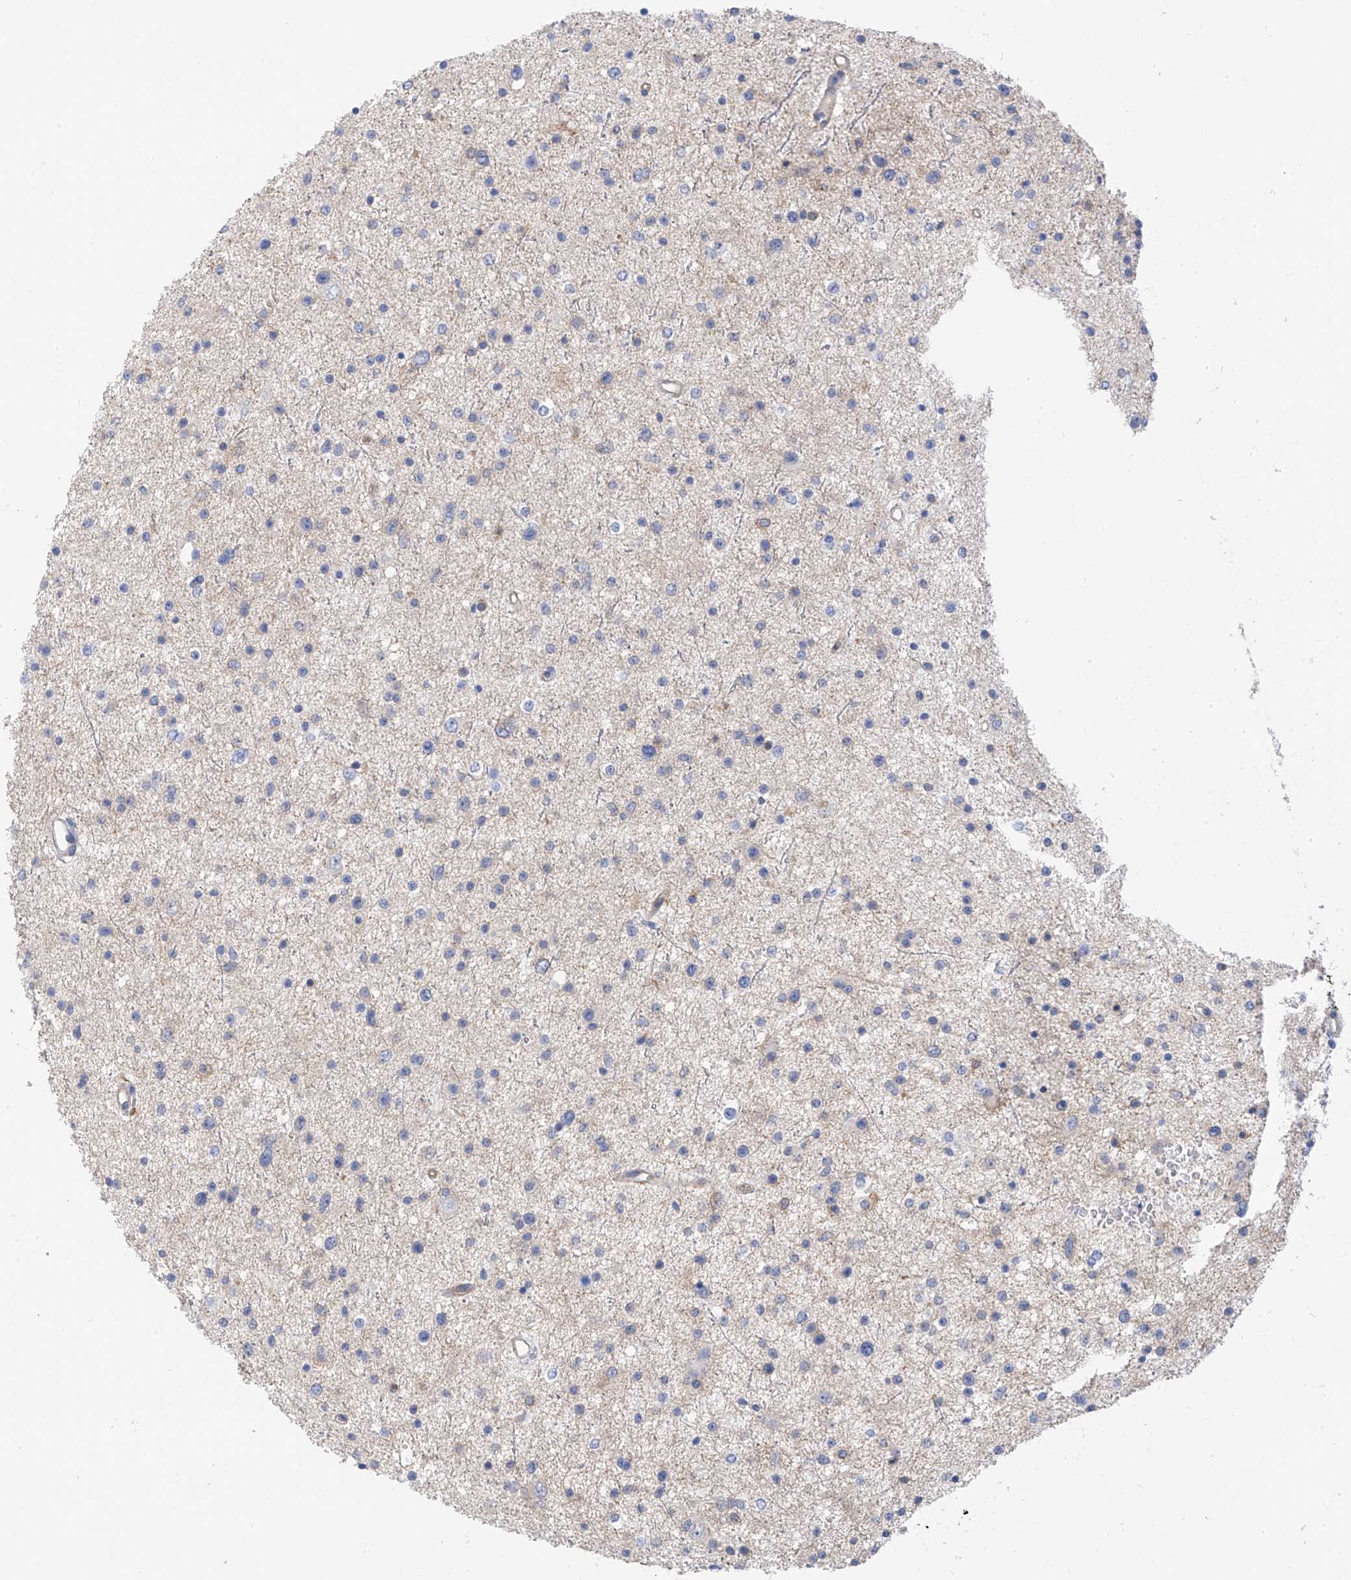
{"staining": {"intensity": "negative", "quantity": "none", "location": "none"}, "tissue": "glioma", "cell_type": "Tumor cells", "image_type": "cancer", "snomed": [{"axis": "morphology", "description": "Glioma, malignant, Low grade"}, {"axis": "topography", "description": "Brain"}], "caption": "DAB immunohistochemical staining of glioma demonstrates no significant expression in tumor cells.", "gene": "PIK3C2B", "patient": {"sex": "female", "age": 37}}